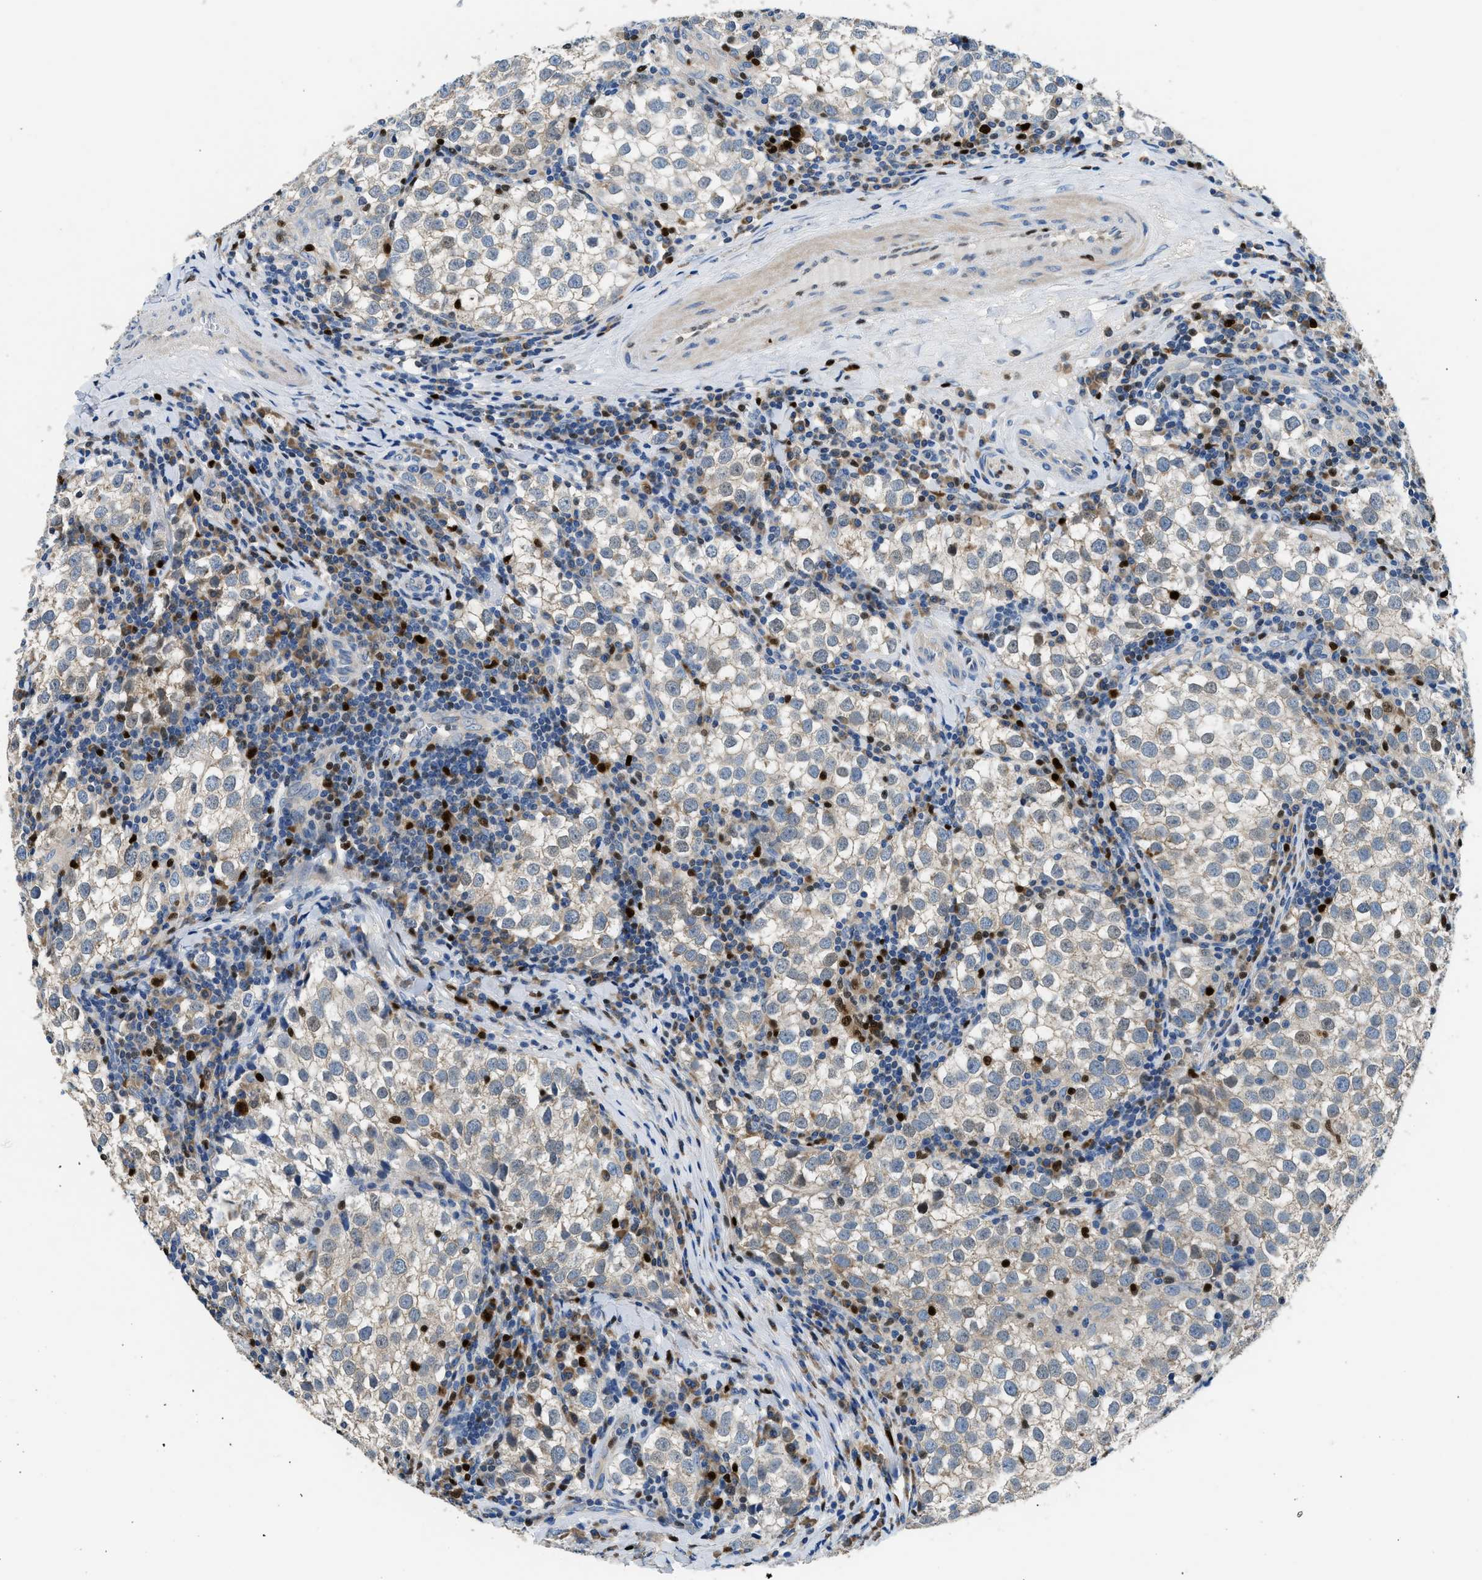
{"staining": {"intensity": "weak", "quantity": "<25%", "location": "cytoplasmic/membranous"}, "tissue": "testis cancer", "cell_type": "Tumor cells", "image_type": "cancer", "snomed": [{"axis": "morphology", "description": "Seminoma, NOS"}, {"axis": "morphology", "description": "Carcinoma, Embryonal, NOS"}, {"axis": "topography", "description": "Testis"}], "caption": "This is a micrograph of immunohistochemistry staining of testis seminoma, which shows no expression in tumor cells. (Stains: DAB (3,3'-diaminobenzidine) immunohistochemistry (IHC) with hematoxylin counter stain, Microscopy: brightfield microscopy at high magnification).", "gene": "TOX", "patient": {"sex": "male", "age": 36}}